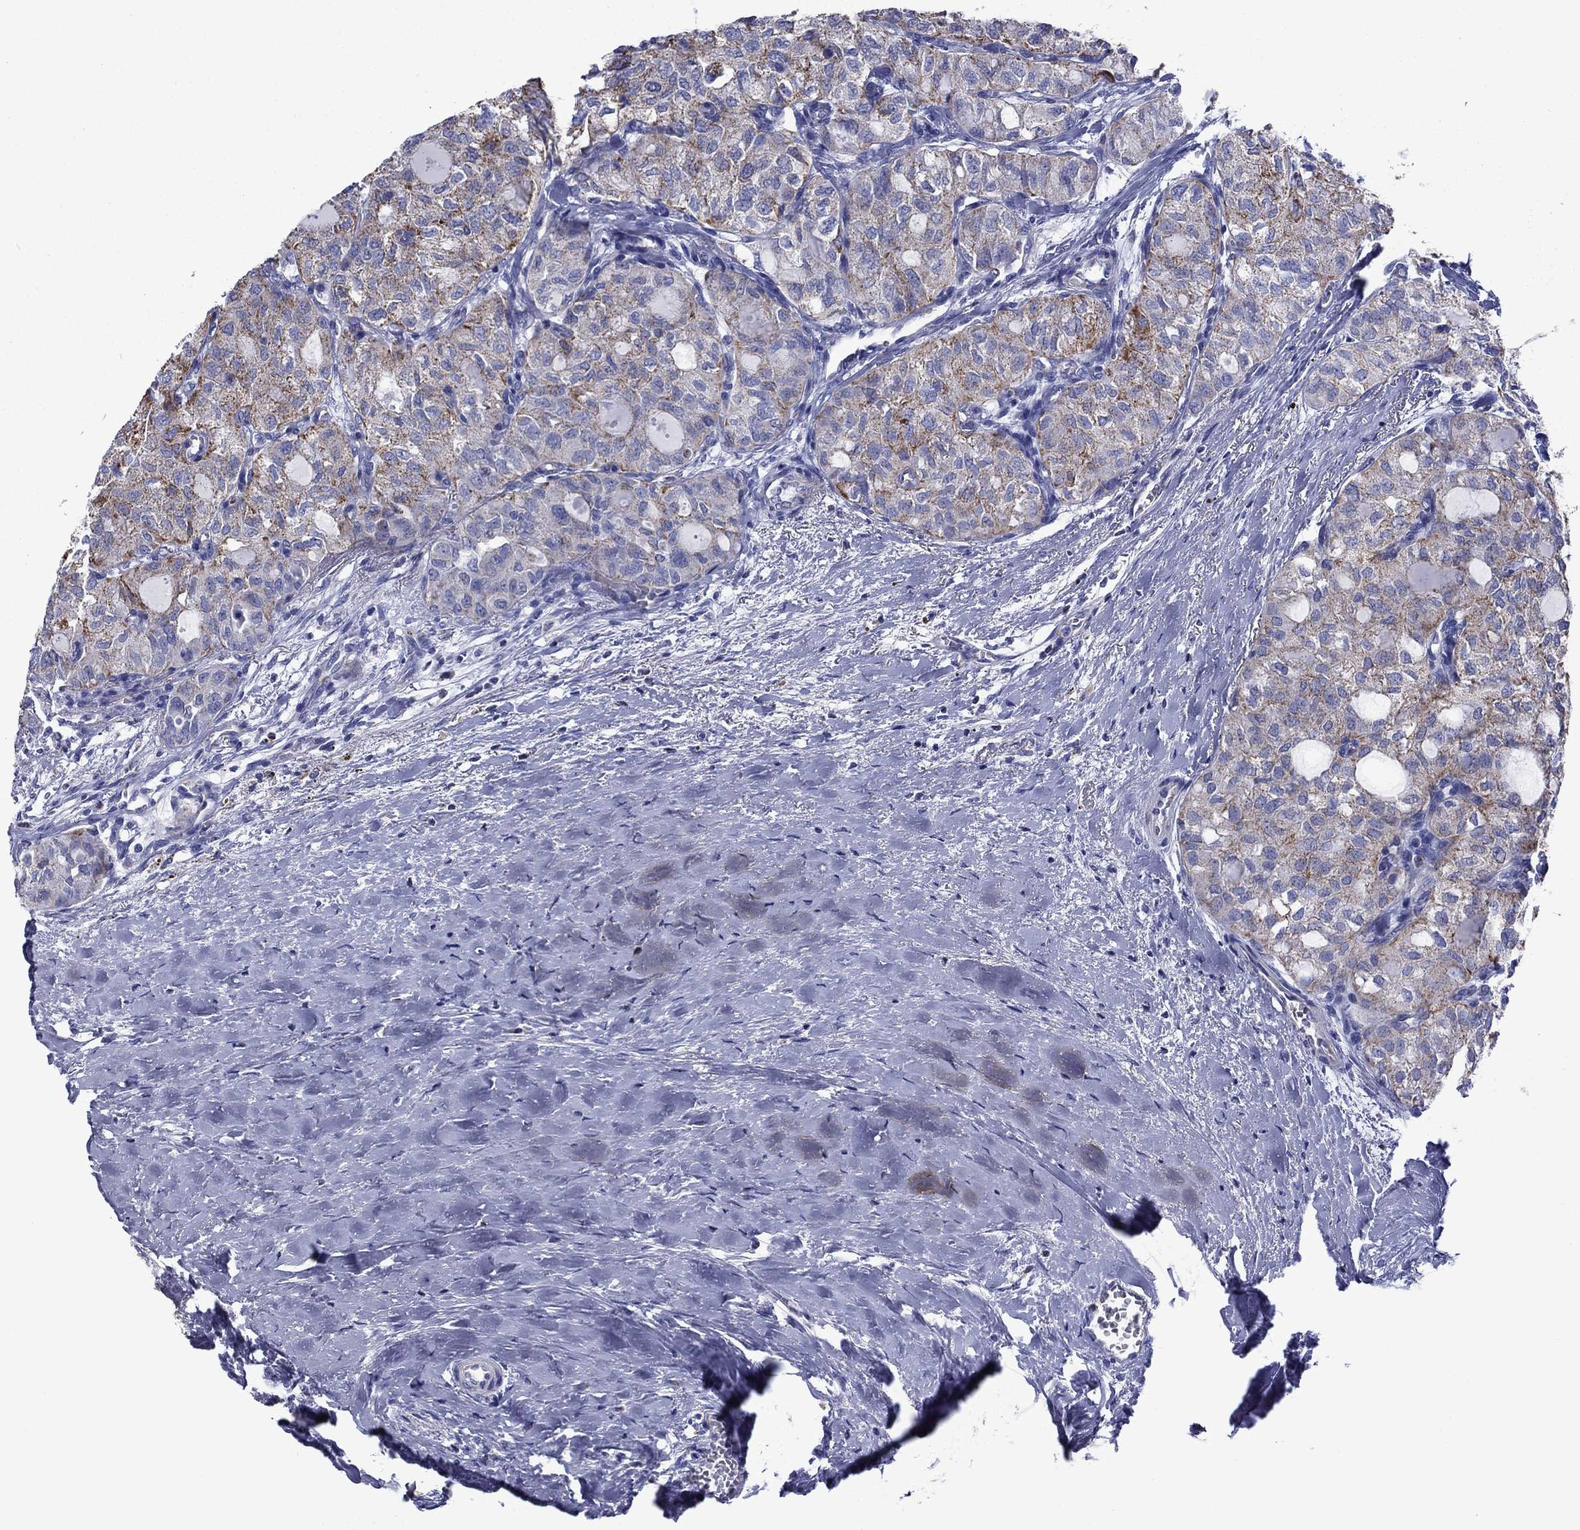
{"staining": {"intensity": "moderate", "quantity": "25%-75%", "location": "cytoplasmic/membranous"}, "tissue": "thyroid cancer", "cell_type": "Tumor cells", "image_type": "cancer", "snomed": [{"axis": "morphology", "description": "Follicular adenoma carcinoma, NOS"}, {"axis": "topography", "description": "Thyroid gland"}], "caption": "Immunohistochemistry (IHC) staining of thyroid follicular adenoma carcinoma, which shows medium levels of moderate cytoplasmic/membranous expression in about 25%-75% of tumor cells indicating moderate cytoplasmic/membranous protein staining. The staining was performed using DAB (brown) for protein detection and nuclei were counterstained in hematoxylin (blue).", "gene": "ACADSB", "patient": {"sex": "male", "age": 75}}